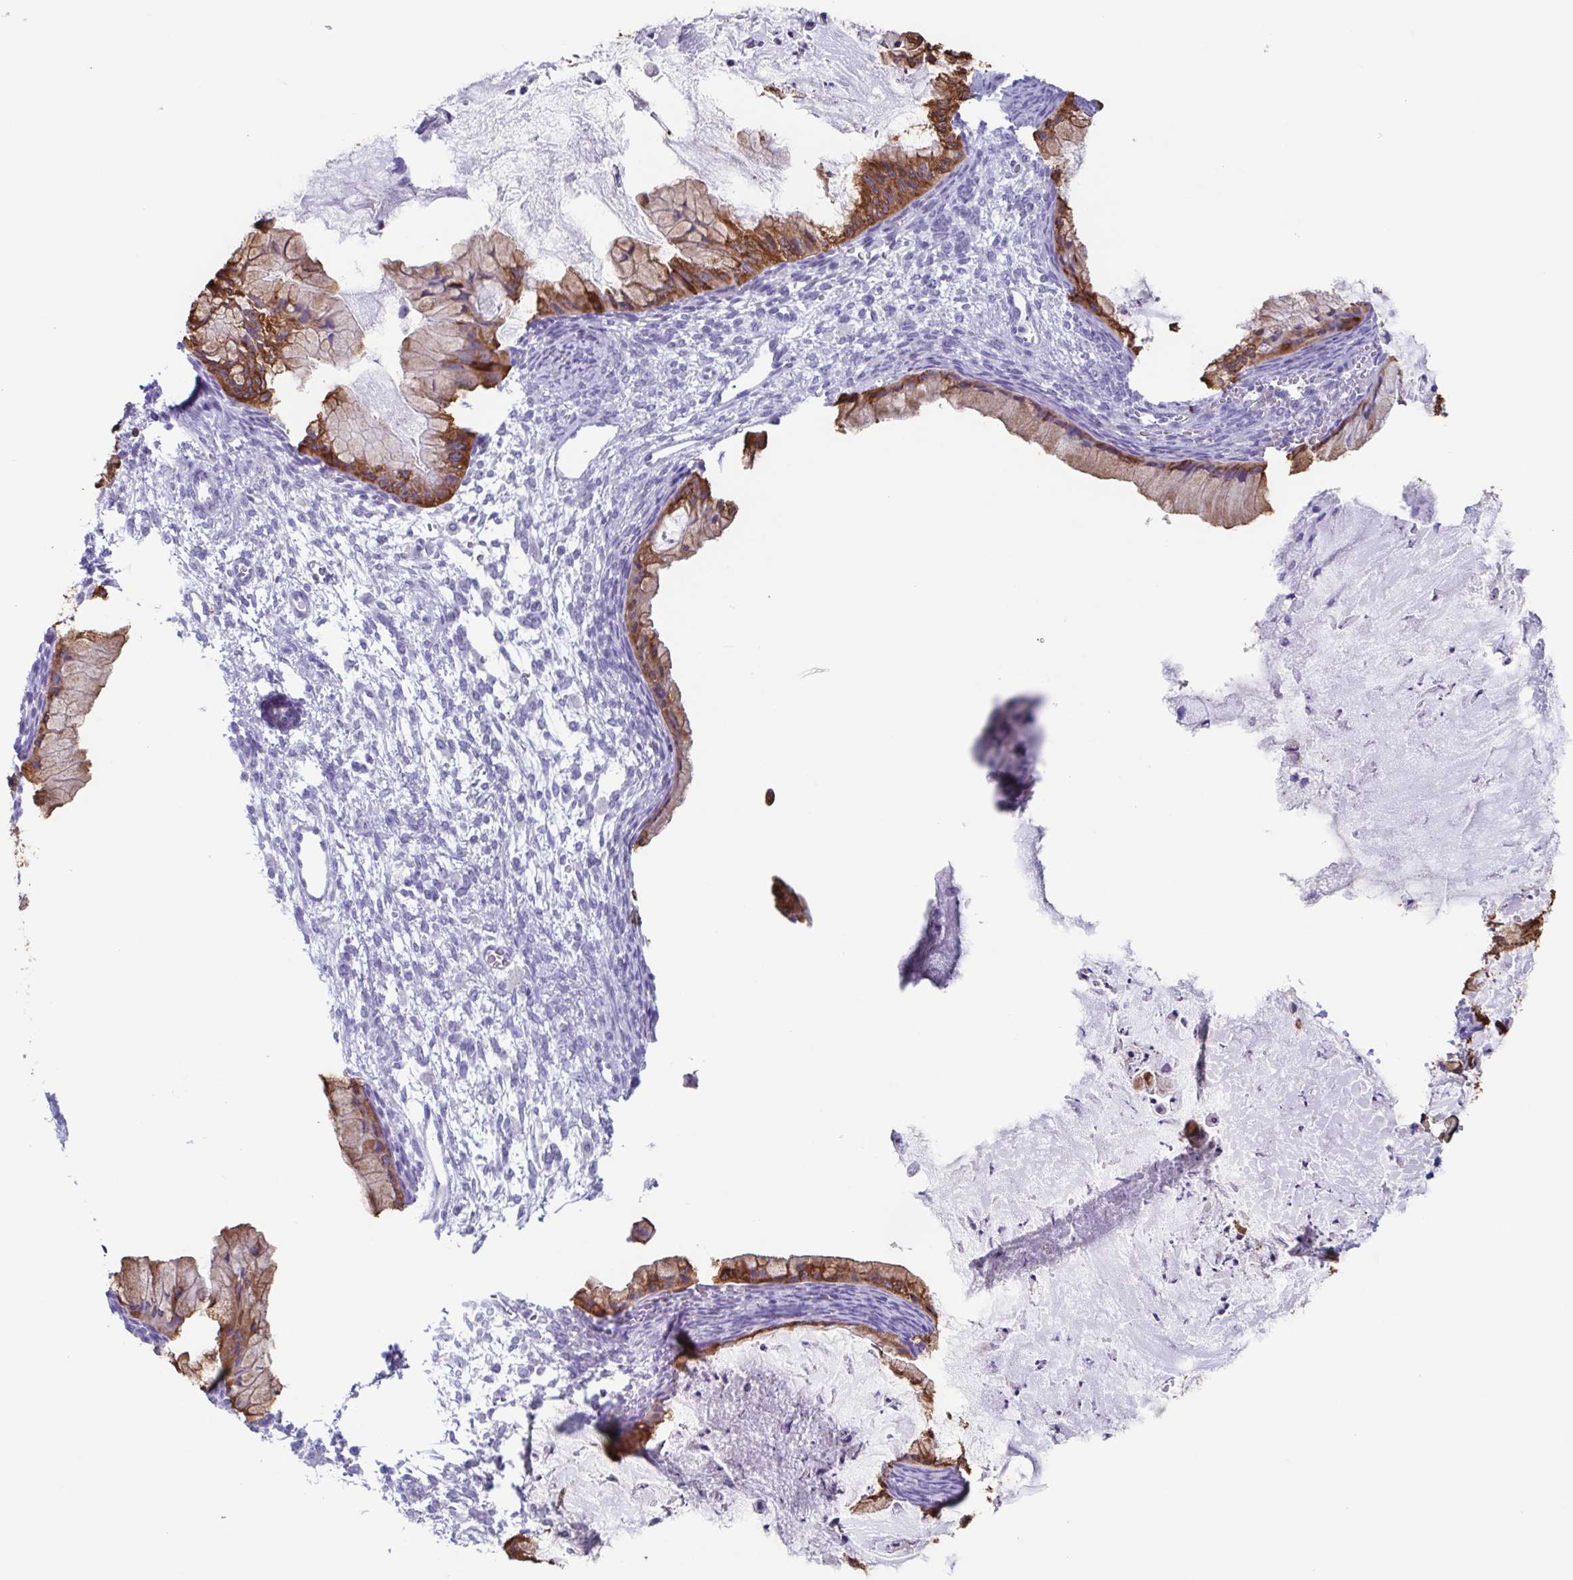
{"staining": {"intensity": "strong", "quantity": ">75%", "location": "cytoplasmic/membranous"}, "tissue": "ovarian cancer", "cell_type": "Tumor cells", "image_type": "cancer", "snomed": [{"axis": "morphology", "description": "Cystadenocarcinoma, mucinous, NOS"}, {"axis": "topography", "description": "Ovary"}], "caption": "A high amount of strong cytoplasmic/membranous expression is seen in about >75% of tumor cells in ovarian mucinous cystadenocarcinoma tissue. (Stains: DAB in brown, nuclei in blue, Microscopy: brightfield microscopy at high magnification).", "gene": "TPD52", "patient": {"sex": "female", "age": 72}}